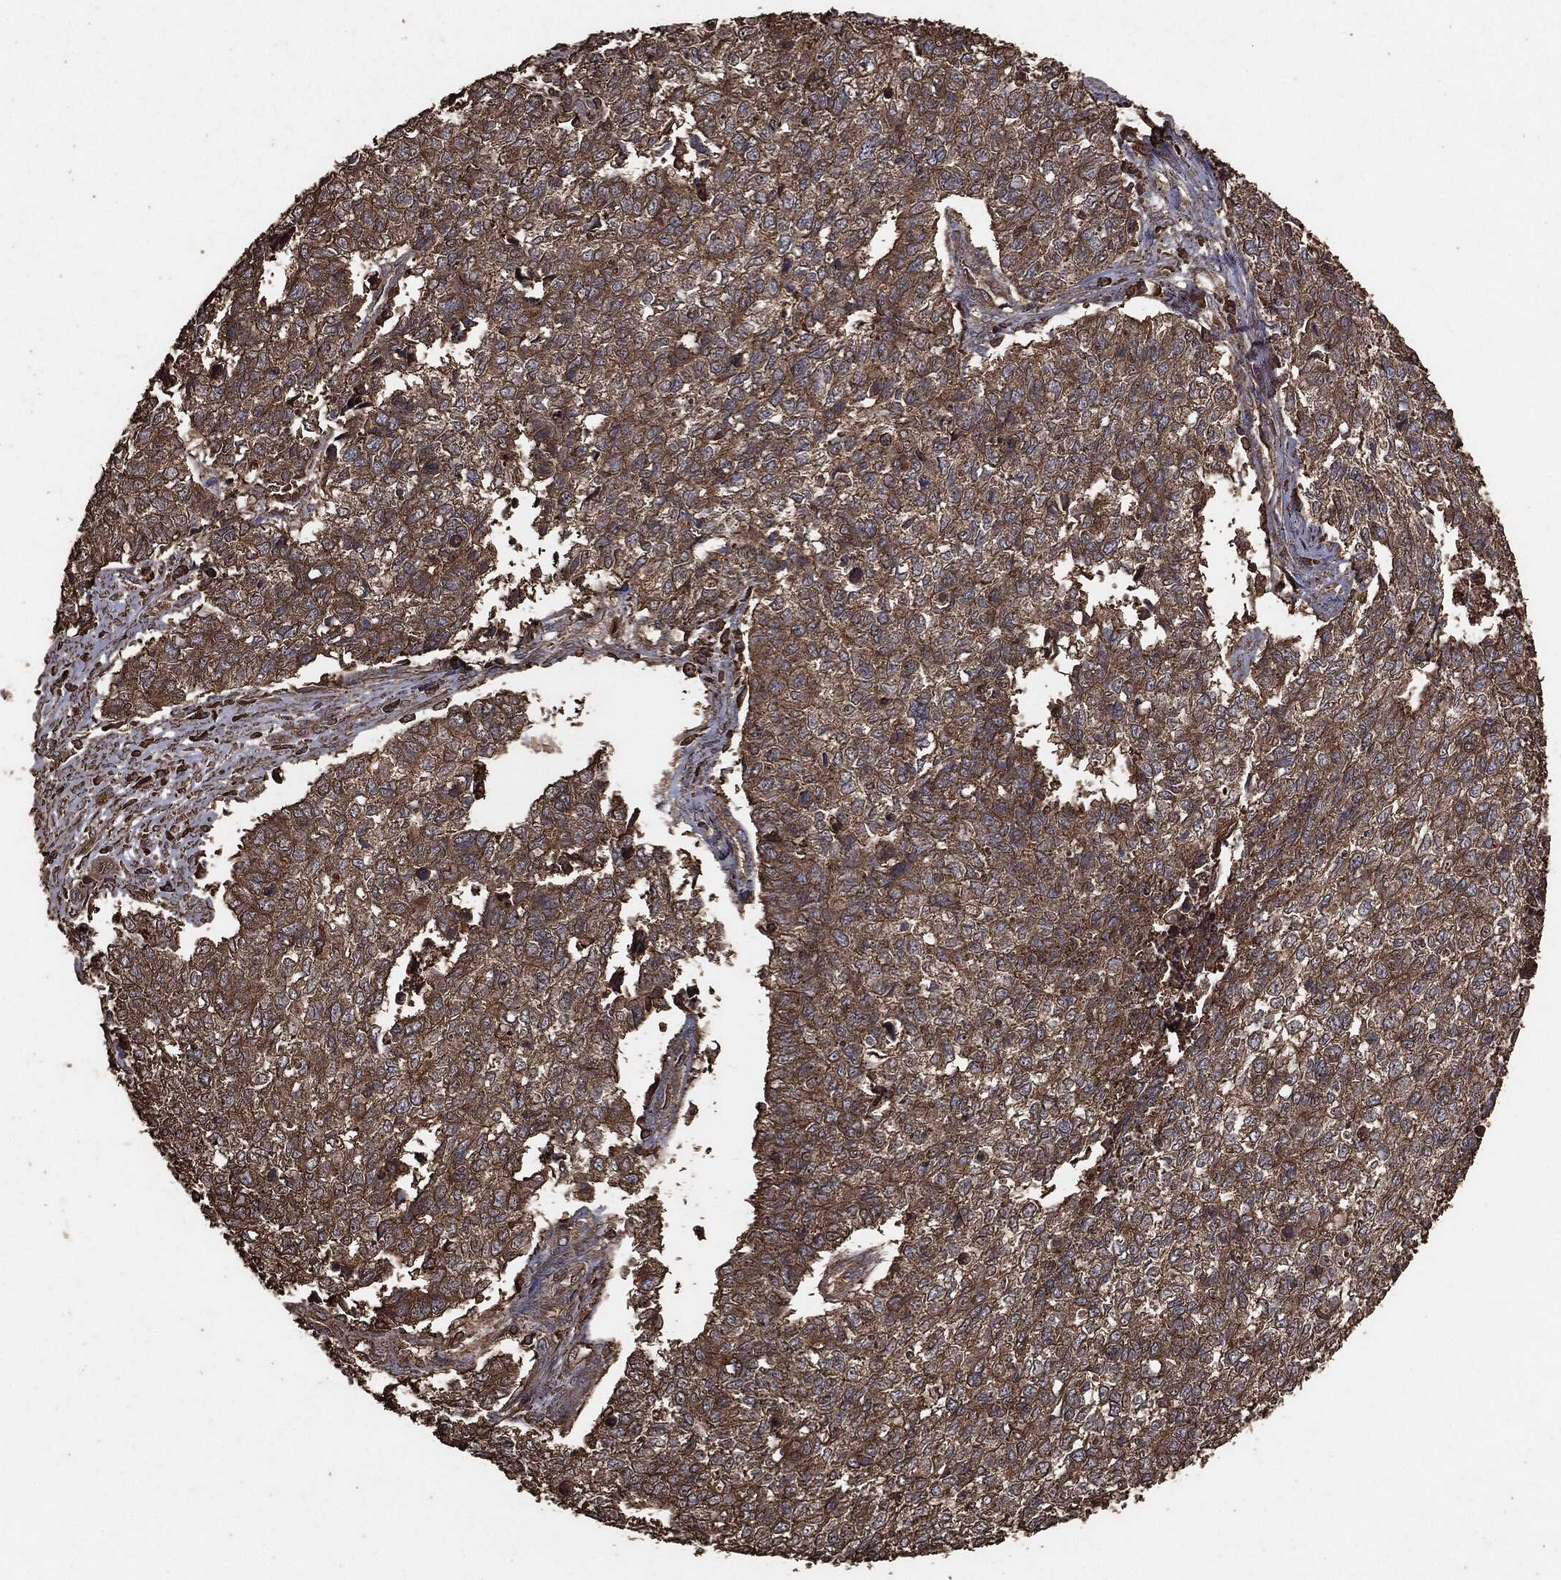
{"staining": {"intensity": "moderate", "quantity": ">75%", "location": "cytoplasmic/membranous"}, "tissue": "cervical cancer", "cell_type": "Tumor cells", "image_type": "cancer", "snomed": [{"axis": "morphology", "description": "Adenocarcinoma, NOS"}, {"axis": "topography", "description": "Cervix"}], "caption": "Adenocarcinoma (cervical) stained for a protein (brown) shows moderate cytoplasmic/membranous positive staining in about >75% of tumor cells.", "gene": "MTOR", "patient": {"sex": "female", "age": 63}}